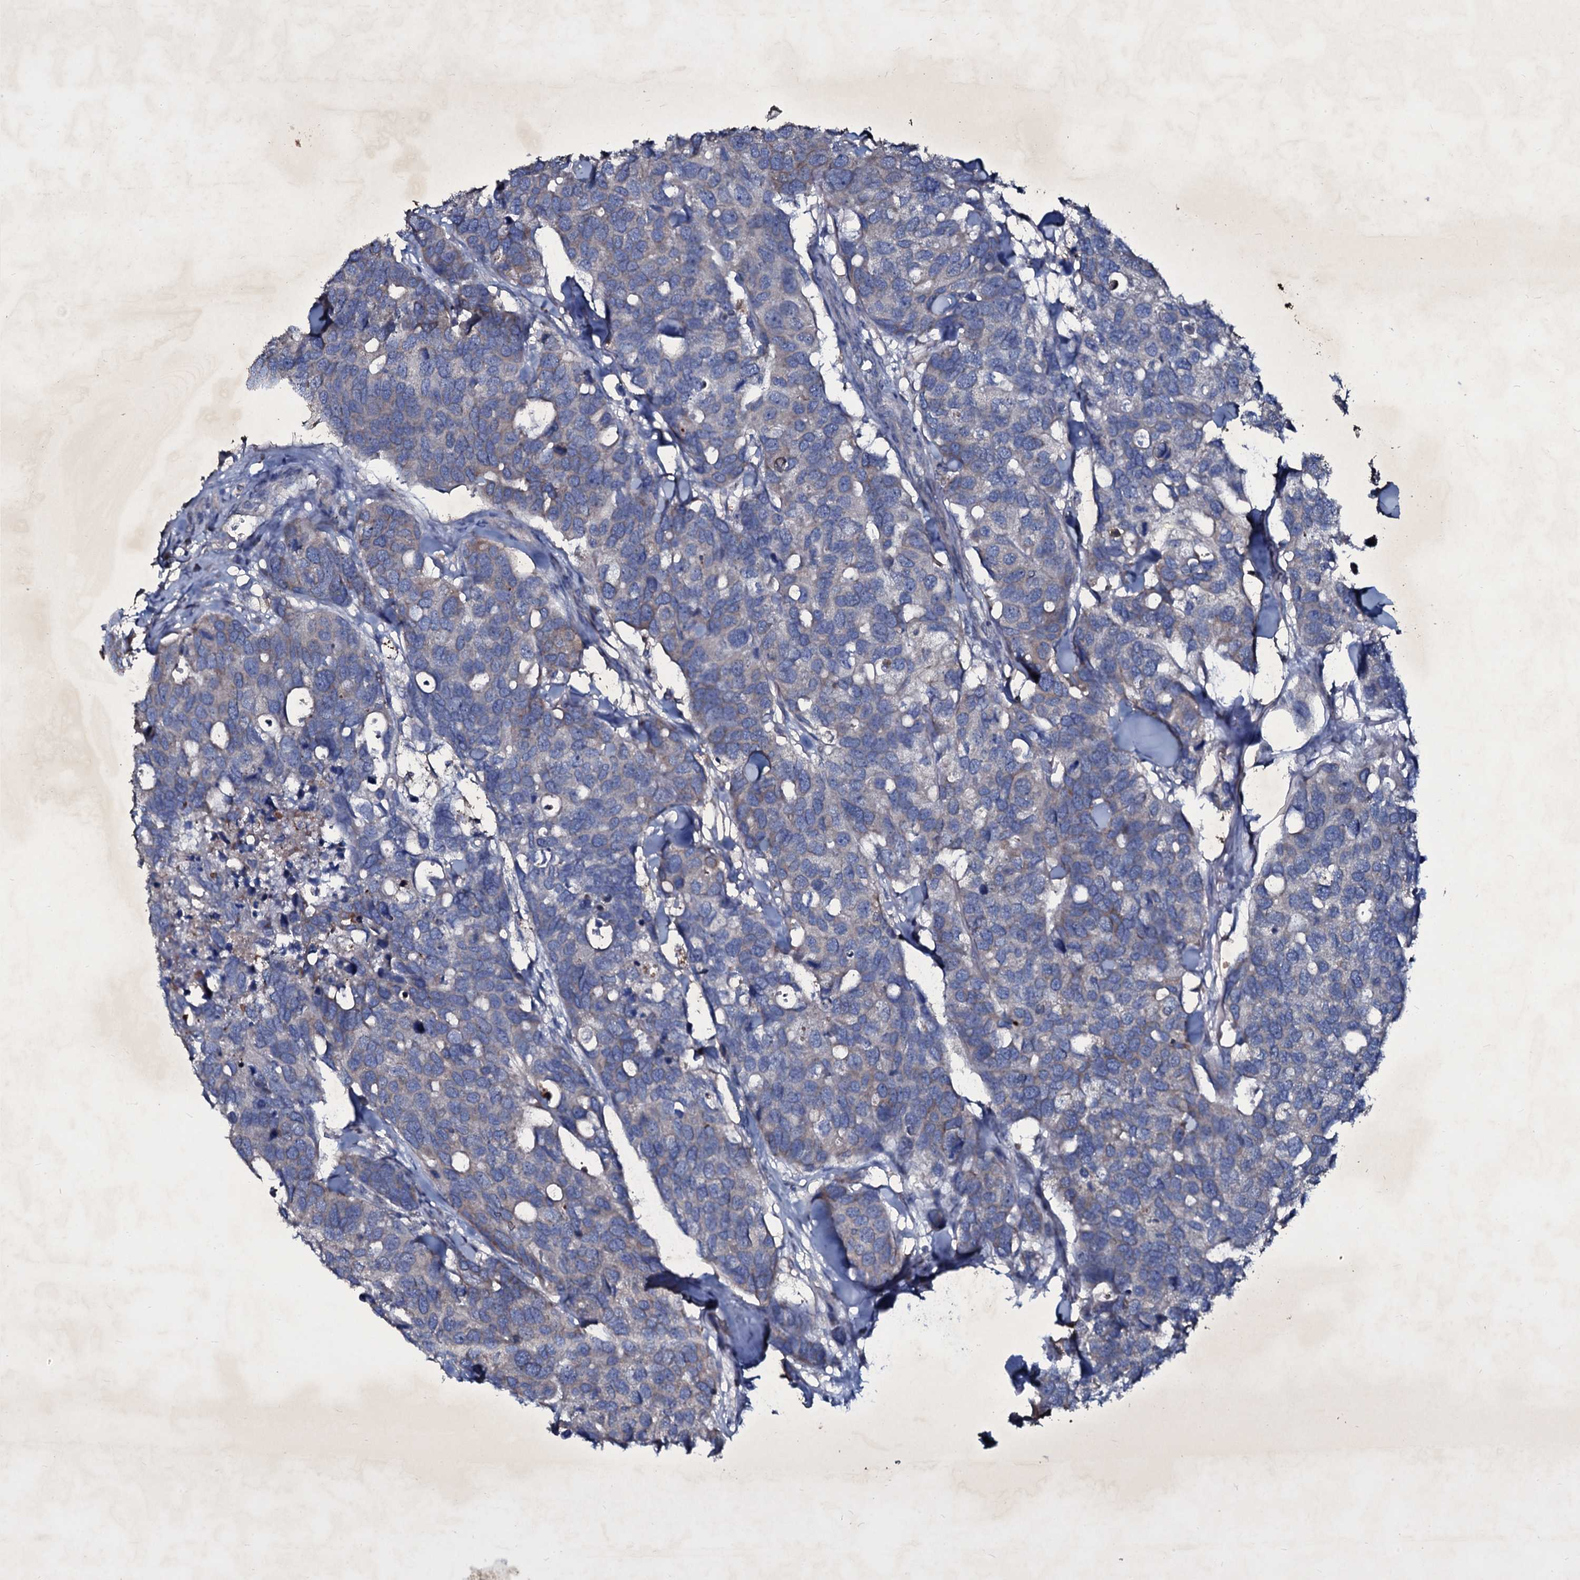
{"staining": {"intensity": "negative", "quantity": "none", "location": "none"}, "tissue": "breast cancer", "cell_type": "Tumor cells", "image_type": "cancer", "snomed": [{"axis": "morphology", "description": "Duct carcinoma"}, {"axis": "topography", "description": "Breast"}], "caption": "High magnification brightfield microscopy of breast invasive ductal carcinoma stained with DAB (3,3'-diaminobenzidine) (brown) and counterstained with hematoxylin (blue): tumor cells show no significant expression.", "gene": "SELENOT", "patient": {"sex": "female", "age": 83}}